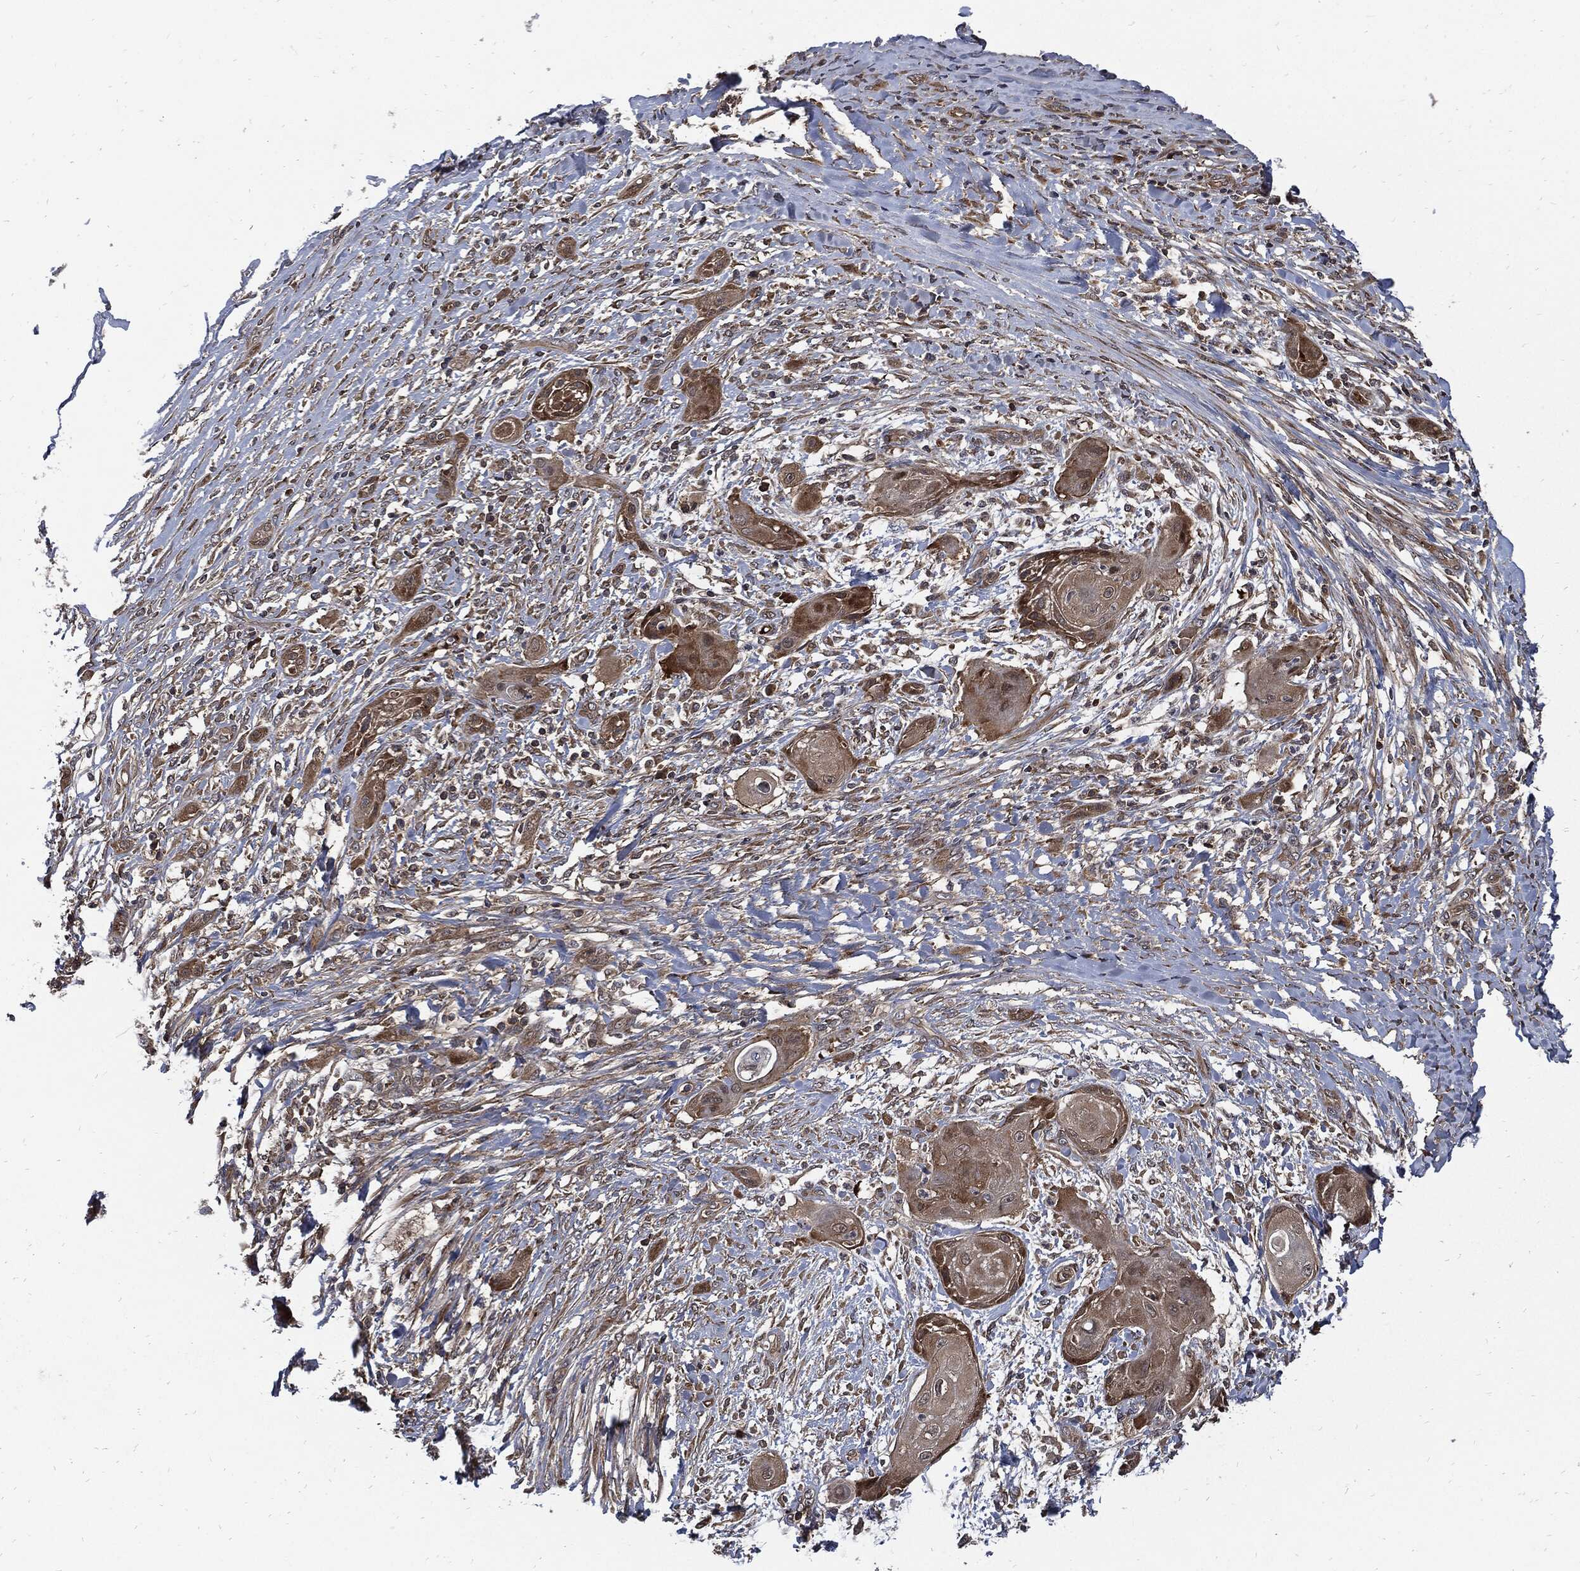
{"staining": {"intensity": "strong", "quantity": "25%-75%", "location": "cytoplasmic/membranous"}, "tissue": "skin cancer", "cell_type": "Tumor cells", "image_type": "cancer", "snomed": [{"axis": "morphology", "description": "Squamous cell carcinoma, NOS"}, {"axis": "topography", "description": "Skin"}], "caption": "Immunohistochemical staining of skin squamous cell carcinoma shows strong cytoplasmic/membranous protein expression in approximately 25%-75% of tumor cells. (IHC, brightfield microscopy, high magnification).", "gene": "CLU", "patient": {"sex": "male", "age": 62}}